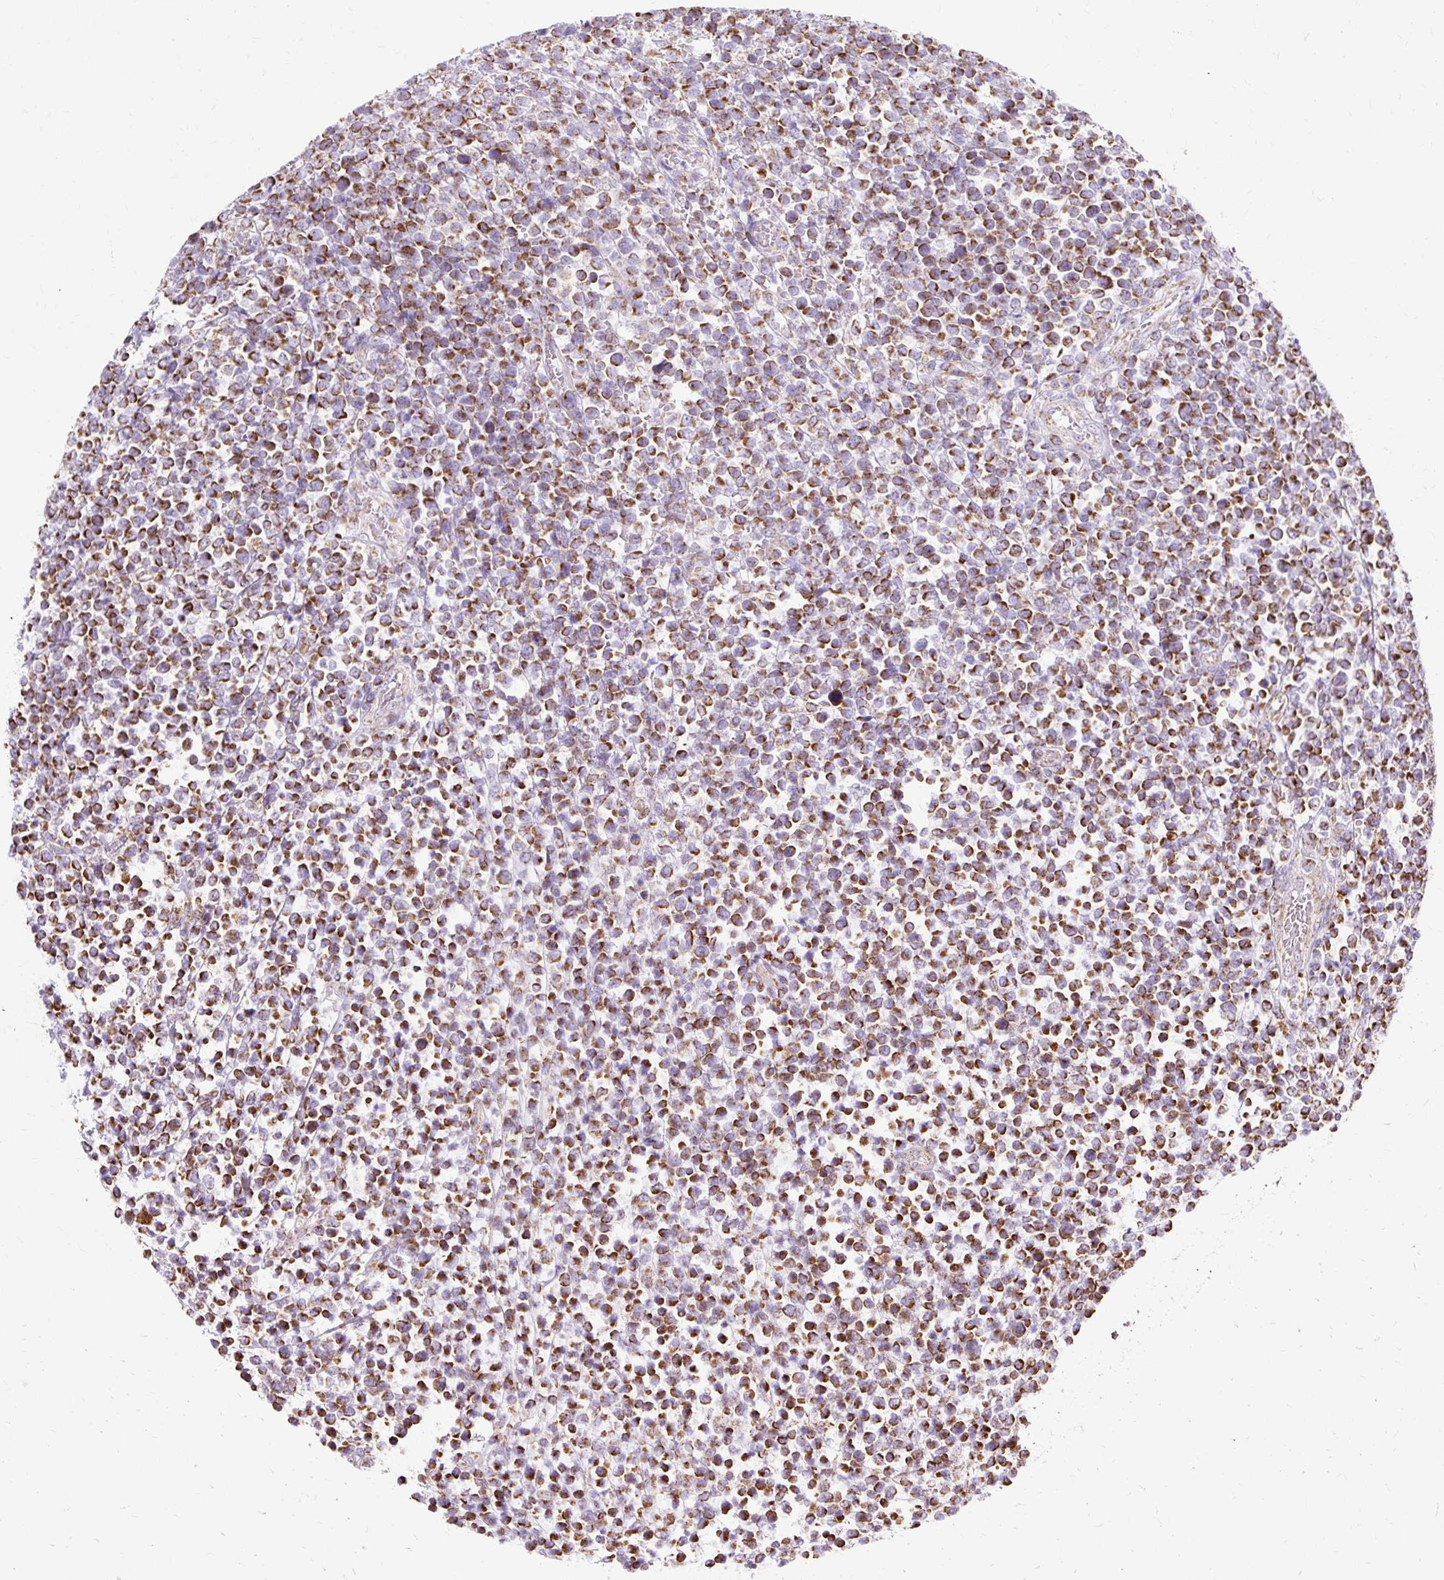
{"staining": {"intensity": "strong", "quantity": ">75%", "location": "cytoplasmic/membranous"}, "tissue": "lymphoma", "cell_type": "Tumor cells", "image_type": "cancer", "snomed": [{"axis": "morphology", "description": "Malignant lymphoma, non-Hodgkin's type, High grade"}, {"axis": "topography", "description": "Soft tissue"}], "caption": "There is high levels of strong cytoplasmic/membranous staining in tumor cells of high-grade malignant lymphoma, non-Hodgkin's type, as demonstrated by immunohistochemical staining (brown color).", "gene": "DLAT", "patient": {"sex": "female", "age": 56}}